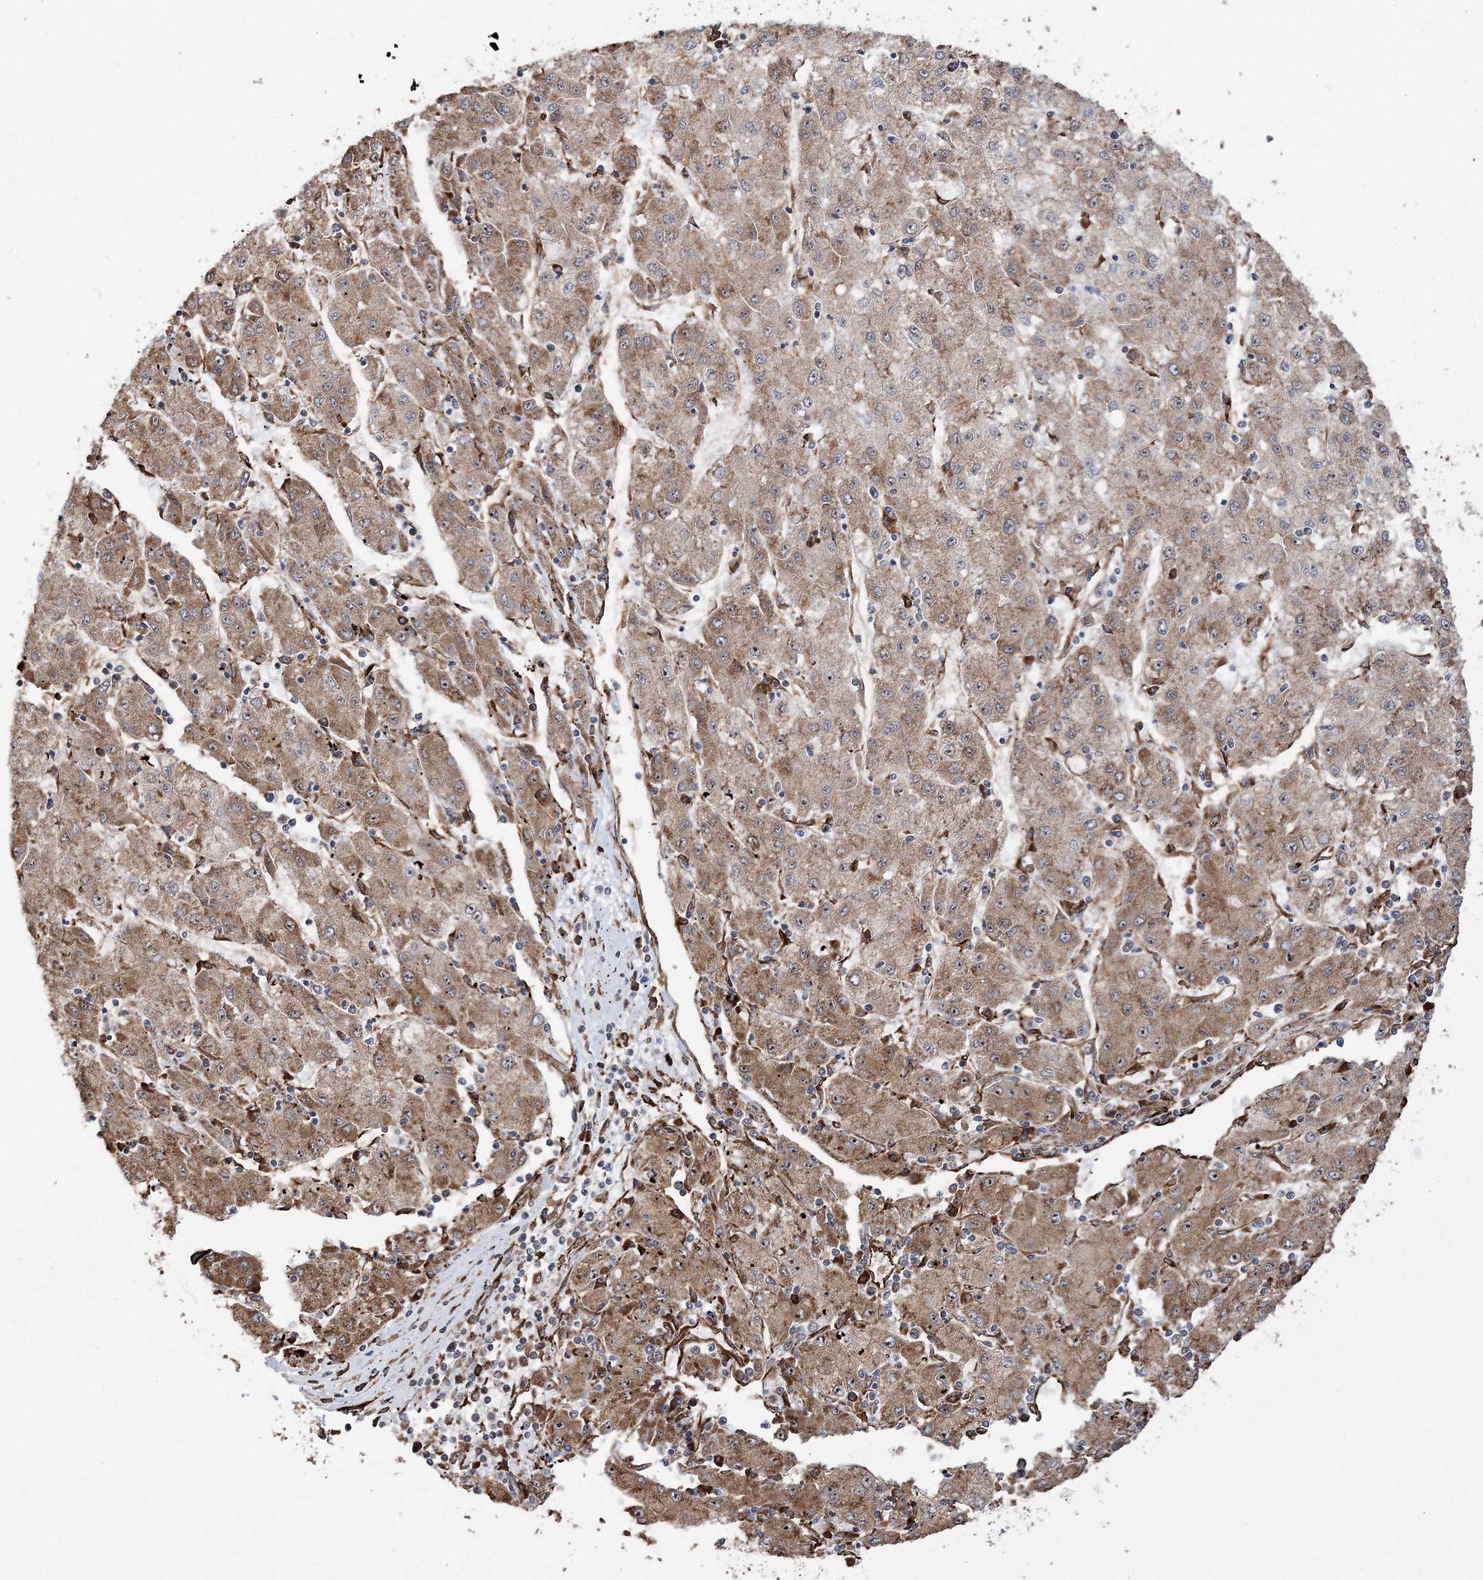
{"staining": {"intensity": "moderate", "quantity": ">75%", "location": "cytoplasmic/membranous"}, "tissue": "liver cancer", "cell_type": "Tumor cells", "image_type": "cancer", "snomed": [{"axis": "morphology", "description": "Carcinoma, Hepatocellular, NOS"}, {"axis": "topography", "description": "Liver"}], "caption": "An image of human hepatocellular carcinoma (liver) stained for a protein demonstrates moderate cytoplasmic/membranous brown staining in tumor cells. (Stains: DAB in brown, nuclei in blue, Microscopy: brightfield microscopy at high magnification).", "gene": "SCRN3", "patient": {"sex": "male", "age": 72}}